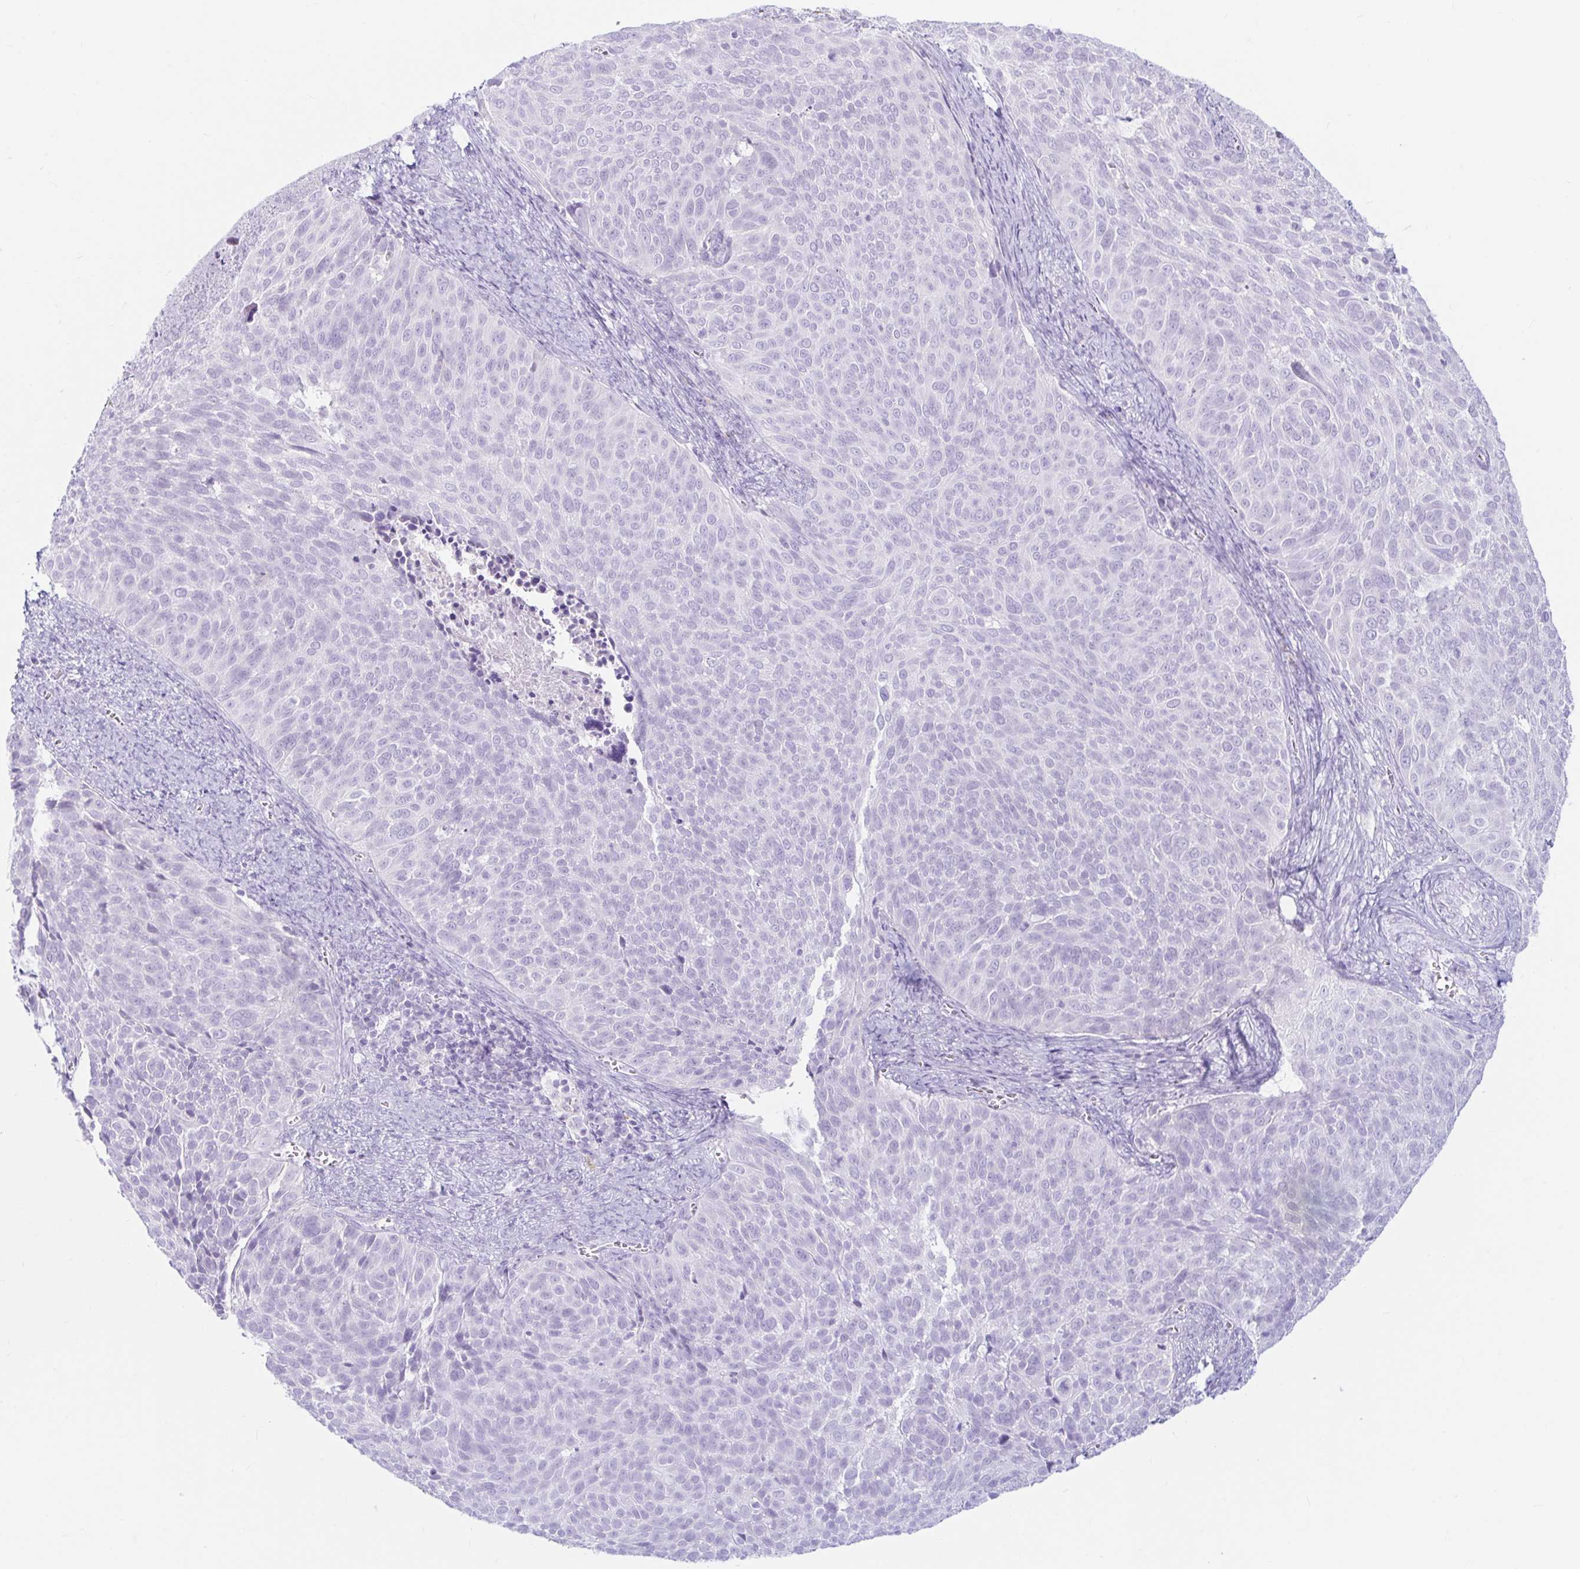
{"staining": {"intensity": "negative", "quantity": "none", "location": "none"}, "tissue": "cervical cancer", "cell_type": "Tumor cells", "image_type": "cancer", "snomed": [{"axis": "morphology", "description": "Squamous cell carcinoma, NOS"}, {"axis": "topography", "description": "Cervix"}], "caption": "The image shows no staining of tumor cells in cervical squamous cell carcinoma.", "gene": "ERICH6", "patient": {"sex": "female", "age": 39}}